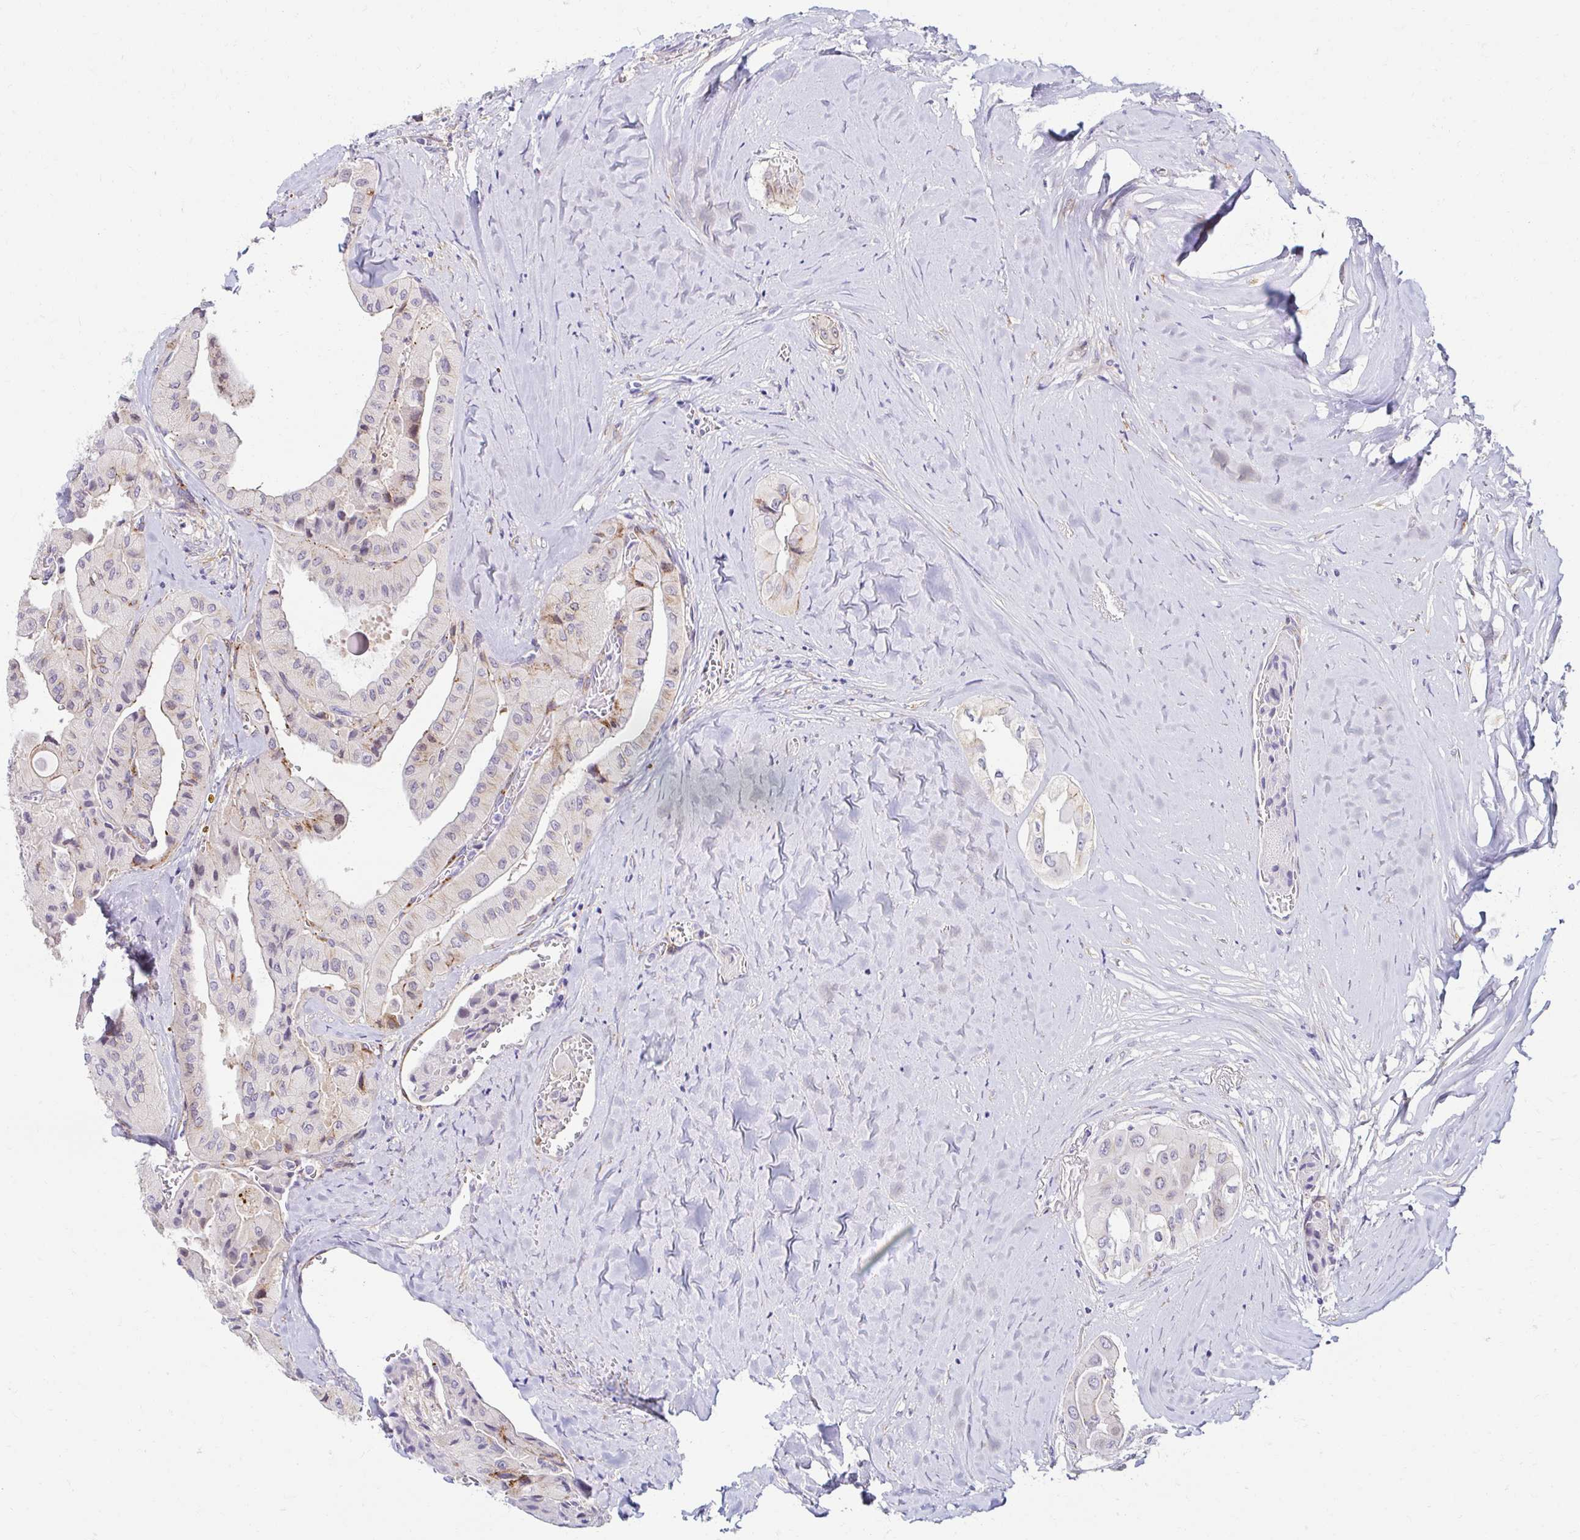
{"staining": {"intensity": "moderate", "quantity": "<25%", "location": "cytoplasmic/membranous"}, "tissue": "thyroid cancer", "cell_type": "Tumor cells", "image_type": "cancer", "snomed": [{"axis": "morphology", "description": "Normal tissue, NOS"}, {"axis": "morphology", "description": "Papillary adenocarcinoma, NOS"}, {"axis": "topography", "description": "Thyroid gland"}], "caption": "Immunohistochemical staining of human thyroid cancer shows low levels of moderate cytoplasmic/membranous protein expression in approximately <25% of tumor cells.", "gene": "ANKRD62", "patient": {"sex": "female", "age": 59}}